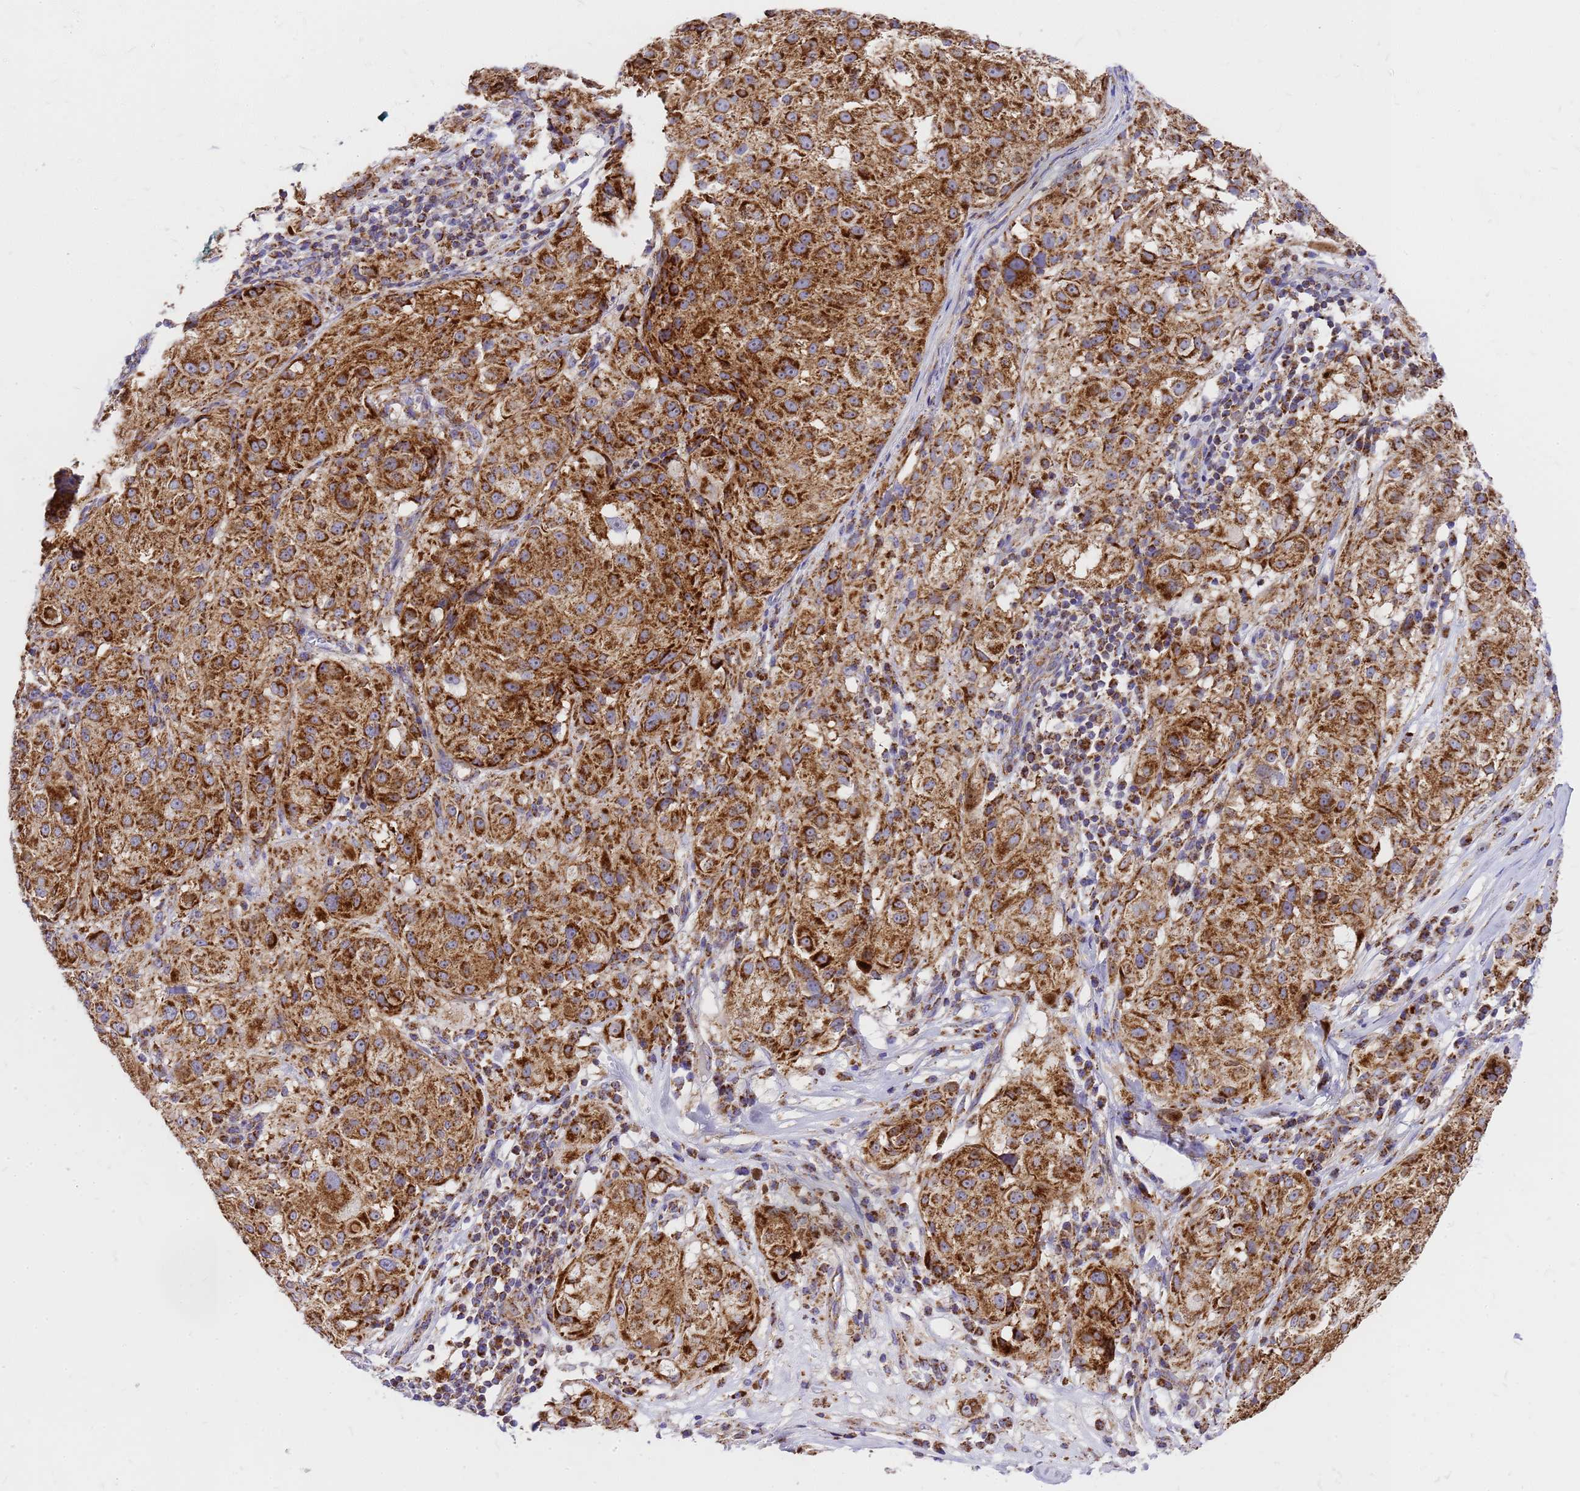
{"staining": {"intensity": "strong", "quantity": ">75%", "location": "cytoplasmic/membranous"}, "tissue": "melanoma", "cell_type": "Tumor cells", "image_type": "cancer", "snomed": [{"axis": "morphology", "description": "Necrosis, NOS"}, {"axis": "morphology", "description": "Malignant melanoma, NOS"}, {"axis": "topography", "description": "Skin"}], "caption": "Protein staining by immunohistochemistry (IHC) reveals strong cytoplasmic/membranous staining in about >75% of tumor cells in malignant melanoma.", "gene": "MRPS26", "patient": {"sex": "female", "age": 87}}